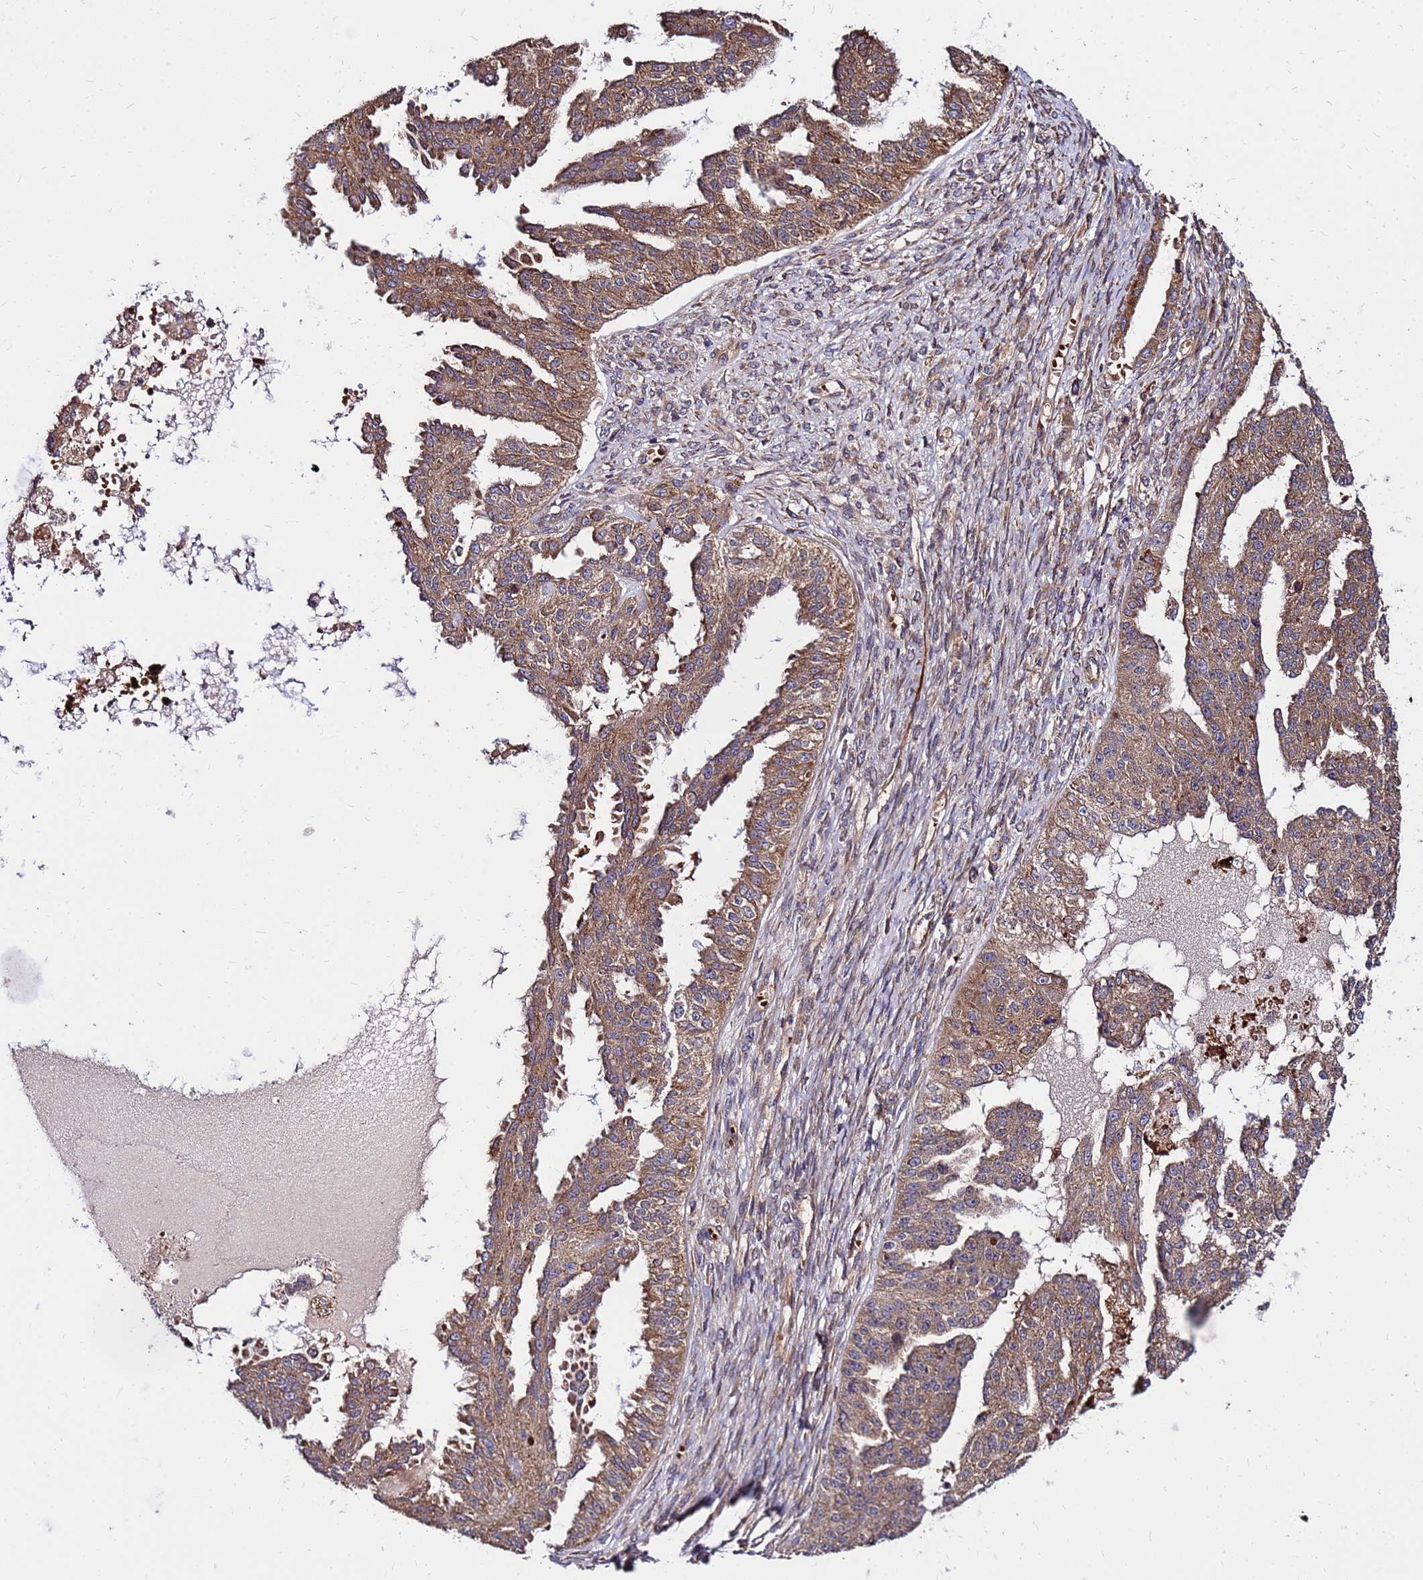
{"staining": {"intensity": "moderate", "quantity": ">75%", "location": "cytoplasmic/membranous"}, "tissue": "ovarian cancer", "cell_type": "Tumor cells", "image_type": "cancer", "snomed": [{"axis": "morphology", "description": "Cystadenocarcinoma, serous, NOS"}, {"axis": "topography", "description": "Ovary"}], "caption": "The photomicrograph displays staining of serous cystadenocarcinoma (ovarian), revealing moderate cytoplasmic/membranous protein positivity (brown color) within tumor cells.", "gene": "WWC2", "patient": {"sex": "female", "age": 58}}